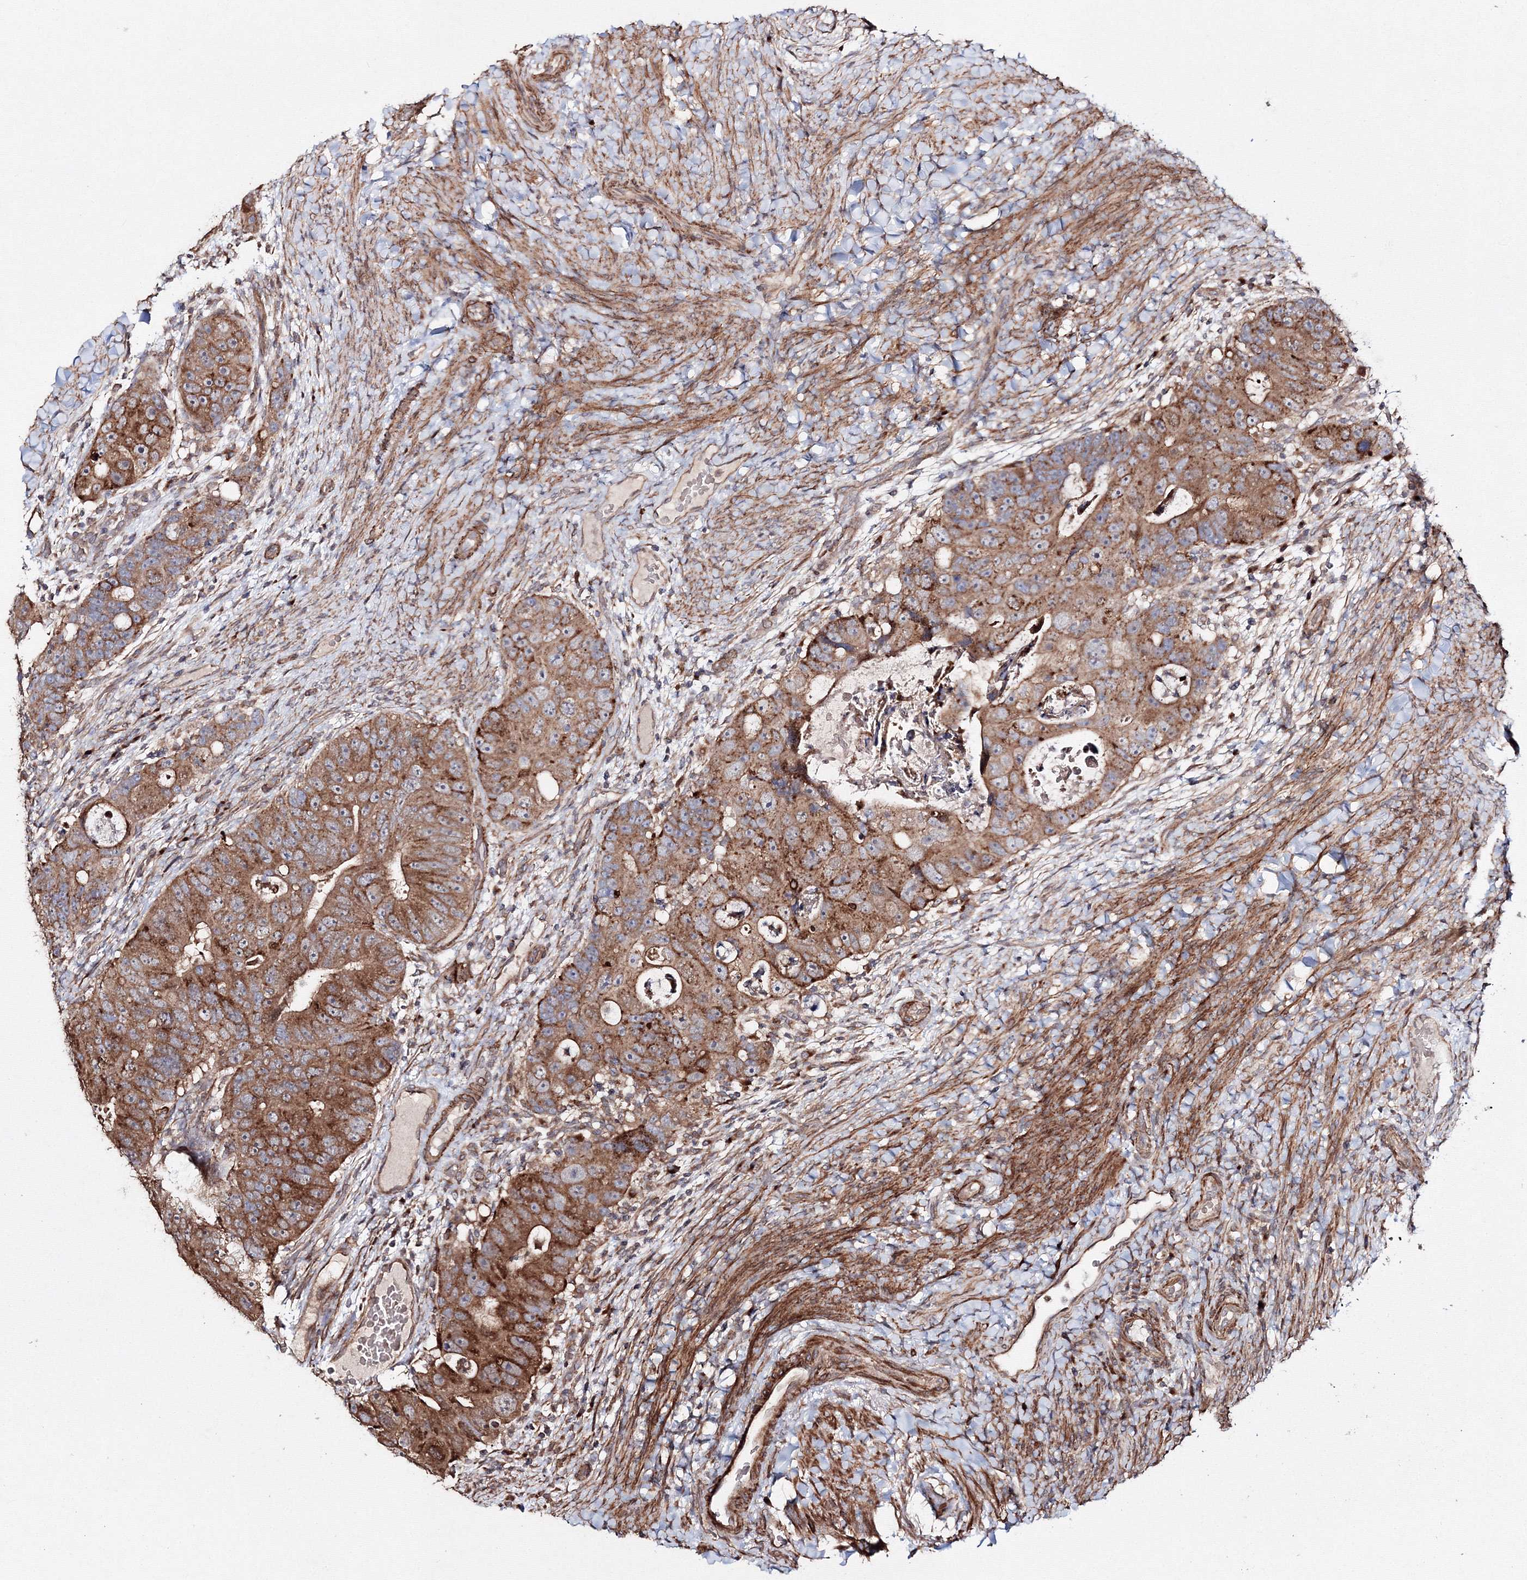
{"staining": {"intensity": "moderate", "quantity": ">75%", "location": "cytoplasmic/membranous"}, "tissue": "colorectal cancer", "cell_type": "Tumor cells", "image_type": "cancer", "snomed": [{"axis": "morphology", "description": "Adenocarcinoma, NOS"}, {"axis": "topography", "description": "Rectum"}], "caption": "Immunohistochemical staining of colorectal adenocarcinoma reveals medium levels of moderate cytoplasmic/membranous protein staining in approximately >75% of tumor cells. The staining was performed using DAB (3,3'-diaminobenzidine), with brown indicating positive protein expression. Nuclei are stained blue with hematoxylin.", "gene": "DDO", "patient": {"sex": "male", "age": 59}}